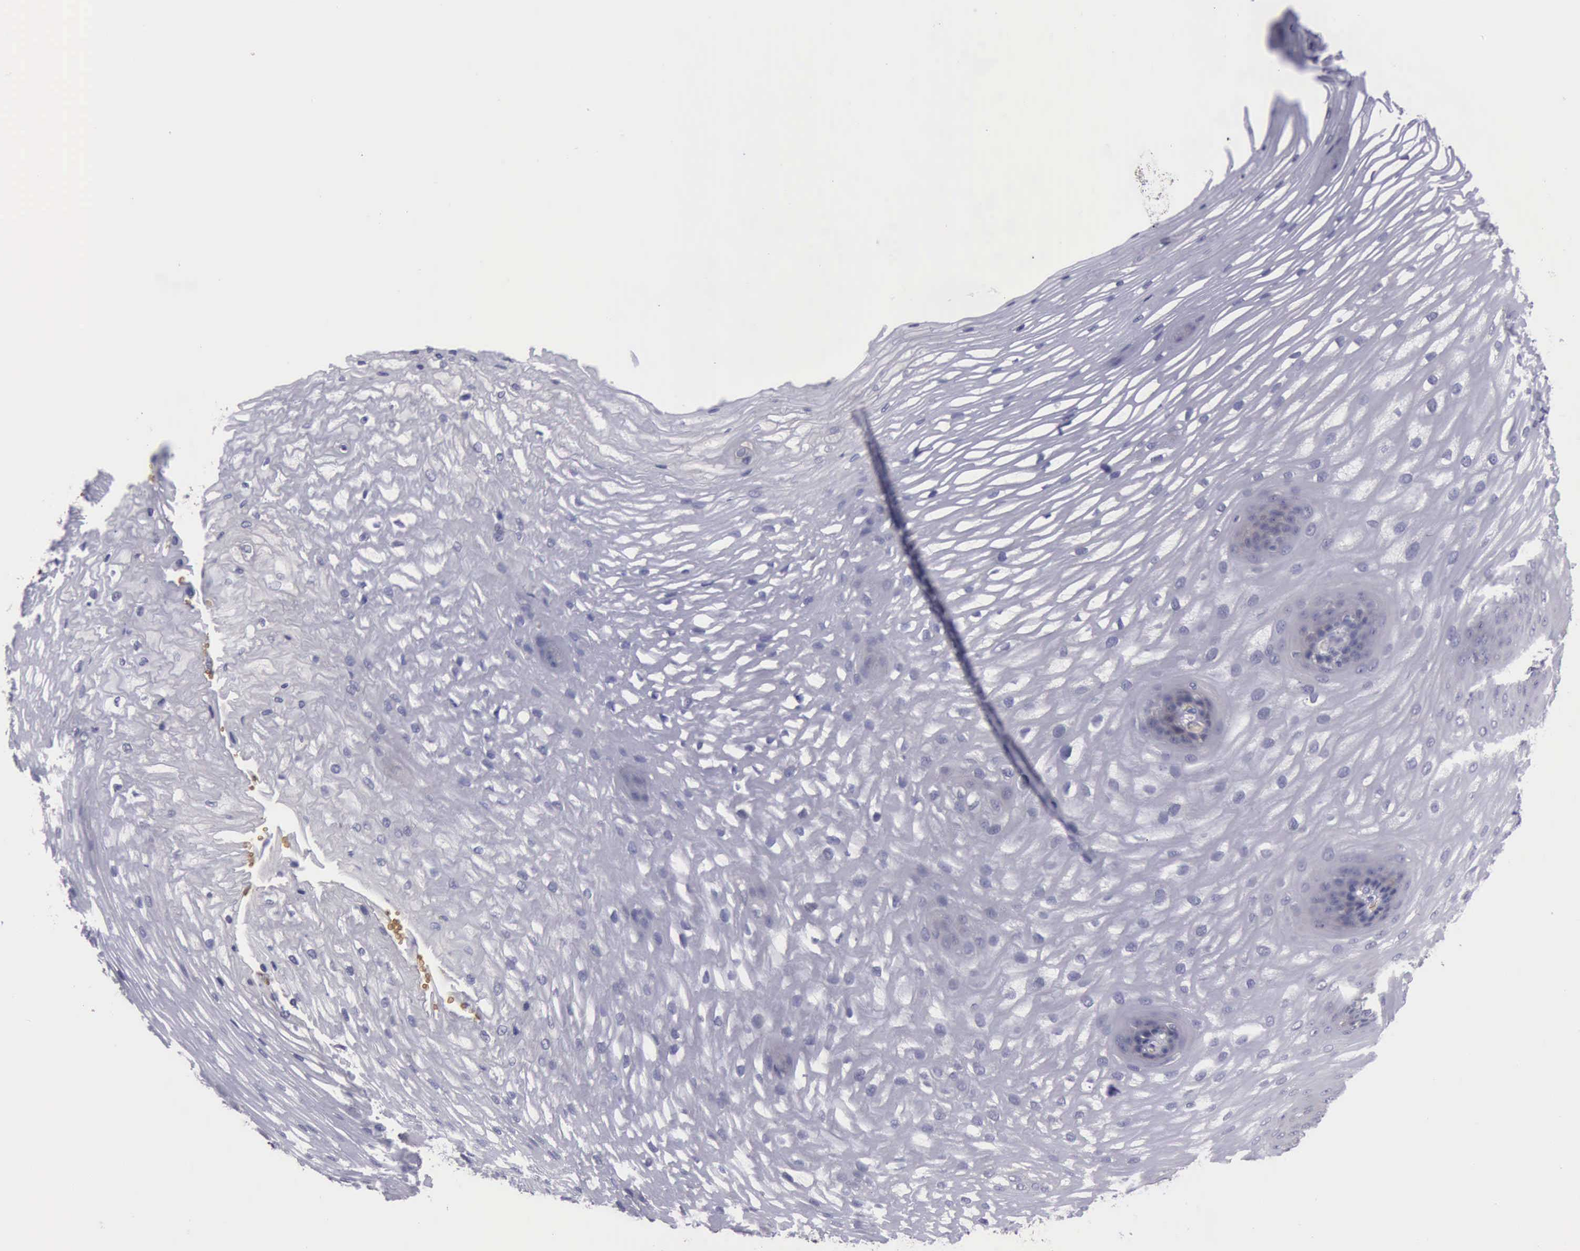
{"staining": {"intensity": "negative", "quantity": "none", "location": "none"}, "tissue": "esophagus", "cell_type": "Squamous epithelial cells", "image_type": "normal", "snomed": [{"axis": "morphology", "description": "Normal tissue, NOS"}, {"axis": "morphology", "description": "Adenocarcinoma, NOS"}, {"axis": "topography", "description": "Esophagus"}, {"axis": "topography", "description": "Stomach"}], "caption": "Squamous epithelial cells show no significant protein expression in unremarkable esophagus. Nuclei are stained in blue.", "gene": "CEP128", "patient": {"sex": "male", "age": 62}}